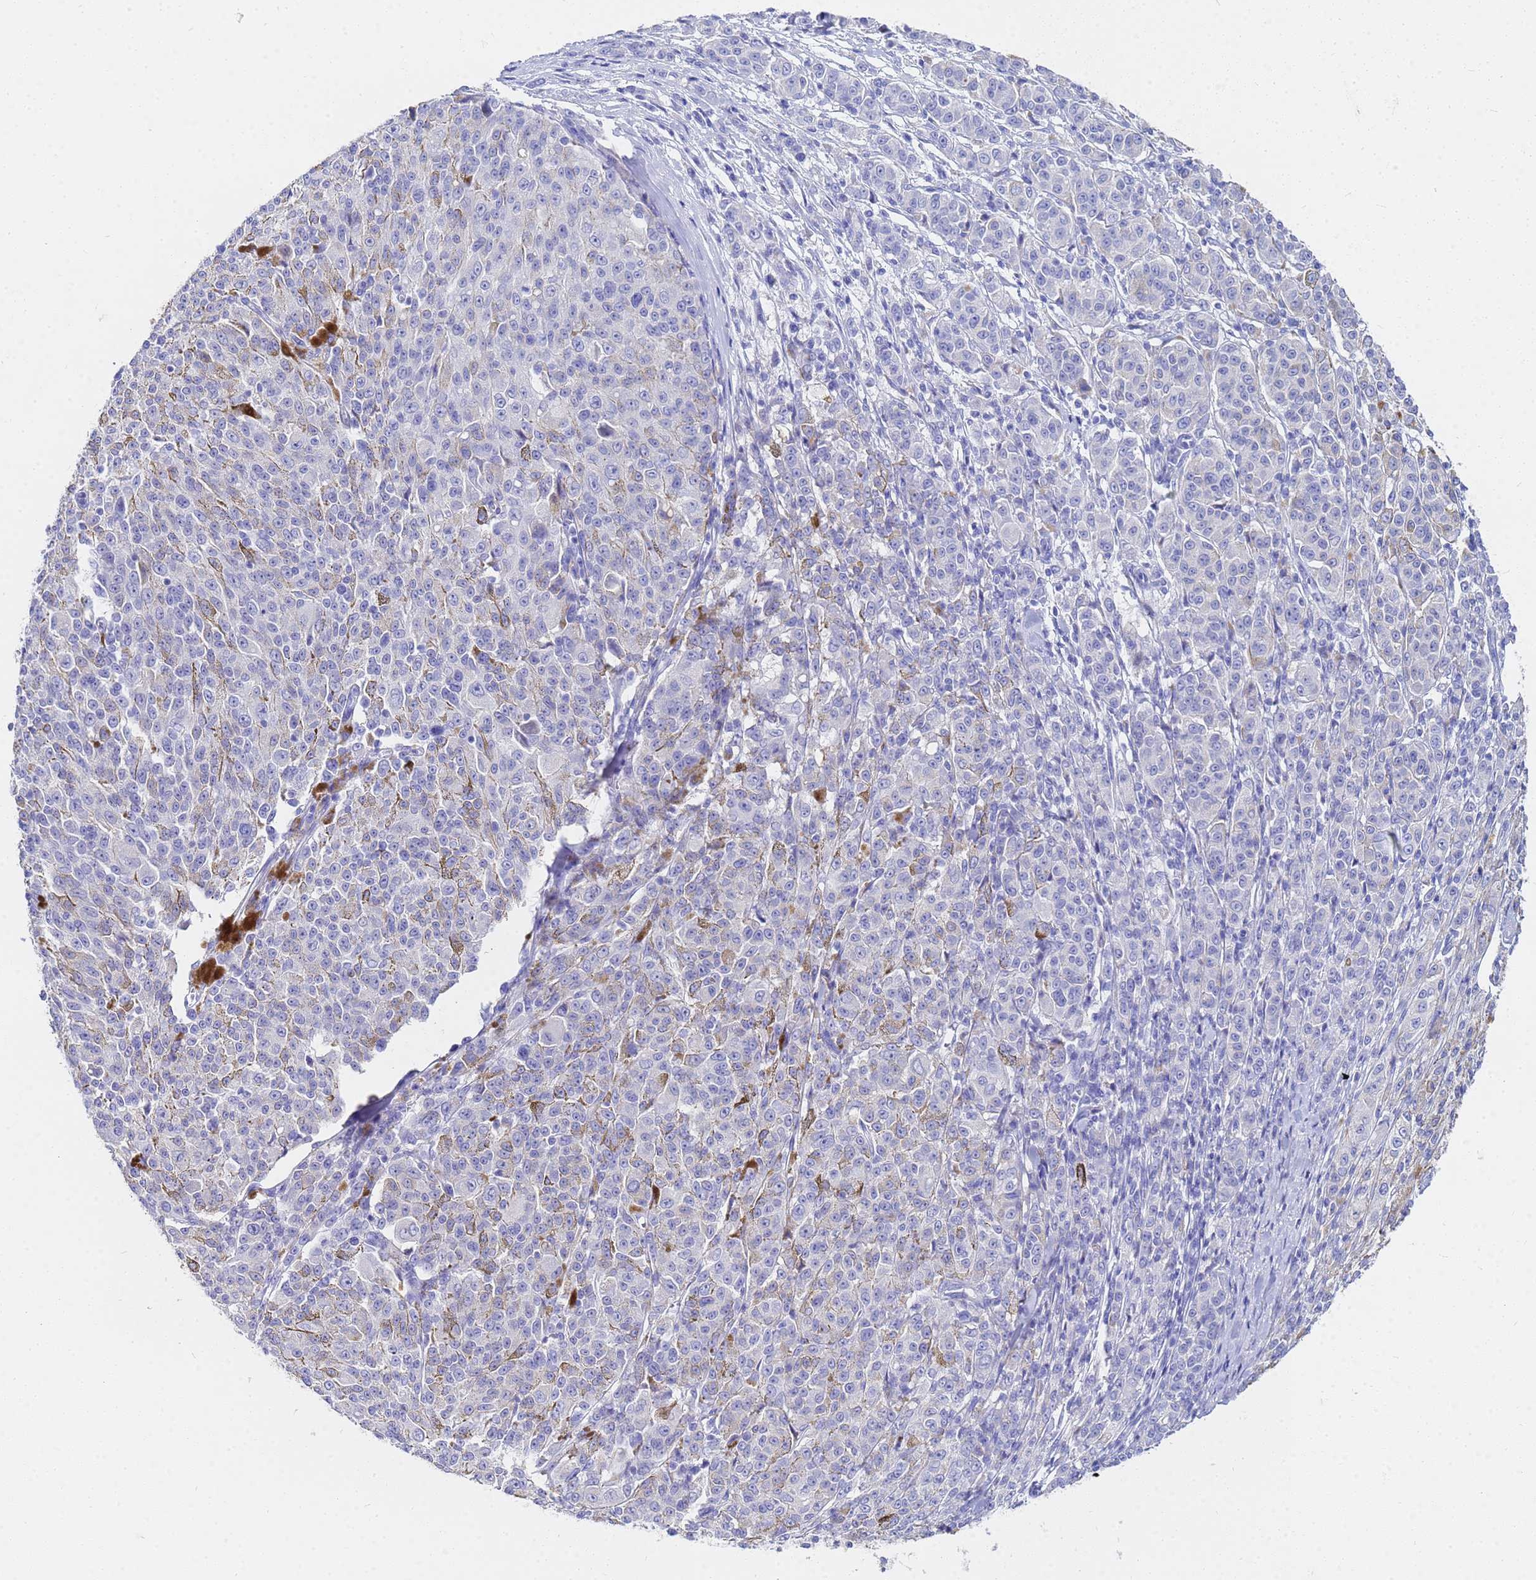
{"staining": {"intensity": "negative", "quantity": "none", "location": "none"}, "tissue": "melanoma", "cell_type": "Tumor cells", "image_type": "cancer", "snomed": [{"axis": "morphology", "description": "Malignant melanoma, NOS"}, {"axis": "topography", "description": "Skin"}], "caption": "IHC histopathology image of neoplastic tissue: malignant melanoma stained with DAB displays no significant protein positivity in tumor cells. (DAB (3,3'-diaminobenzidine) immunohistochemistry (IHC) visualized using brightfield microscopy, high magnification).", "gene": "C2orf72", "patient": {"sex": "female", "age": 52}}